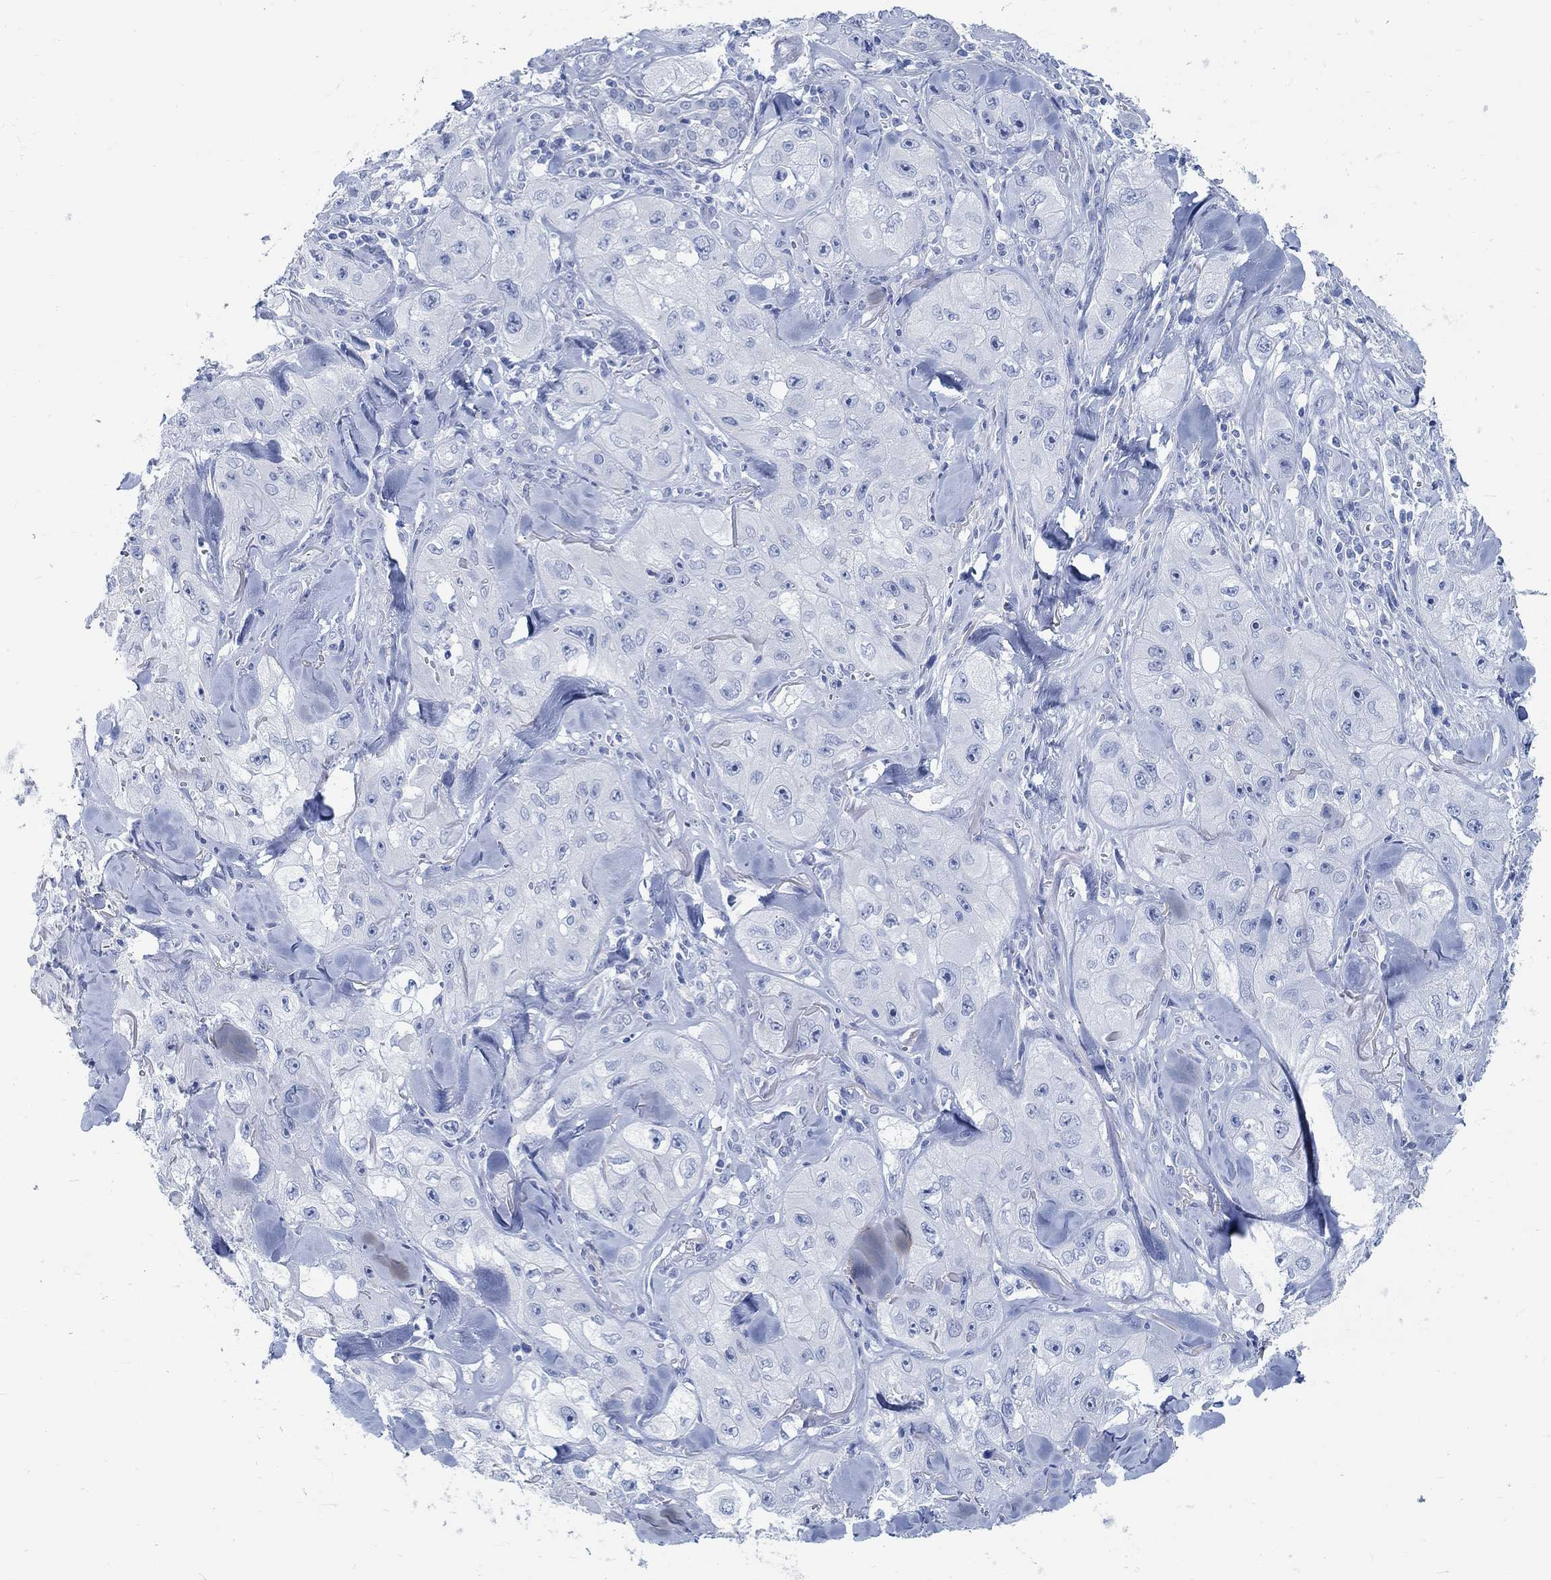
{"staining": {"intensity": "negative", "quantity": "none", "location": "none"}, "tissue": "skin cancer", "cell_type": "Tumor cells", "image_type": "cancer", "snomed": [{"axis": "morphology", "description": "Squamous cell carcinoma, NOS"}, {"axis": "topography", "description": "Skin"}, {"axis": "topography", "description": "Subcutis"}], "caption": "High power microscopy photomicrograph of an IHC micrograph of skin squamous cell carcinoma, revealing no significant positivity in tumor cells.", "gene": "RBM20", "patient": {"sex": "male", "age": 73}}